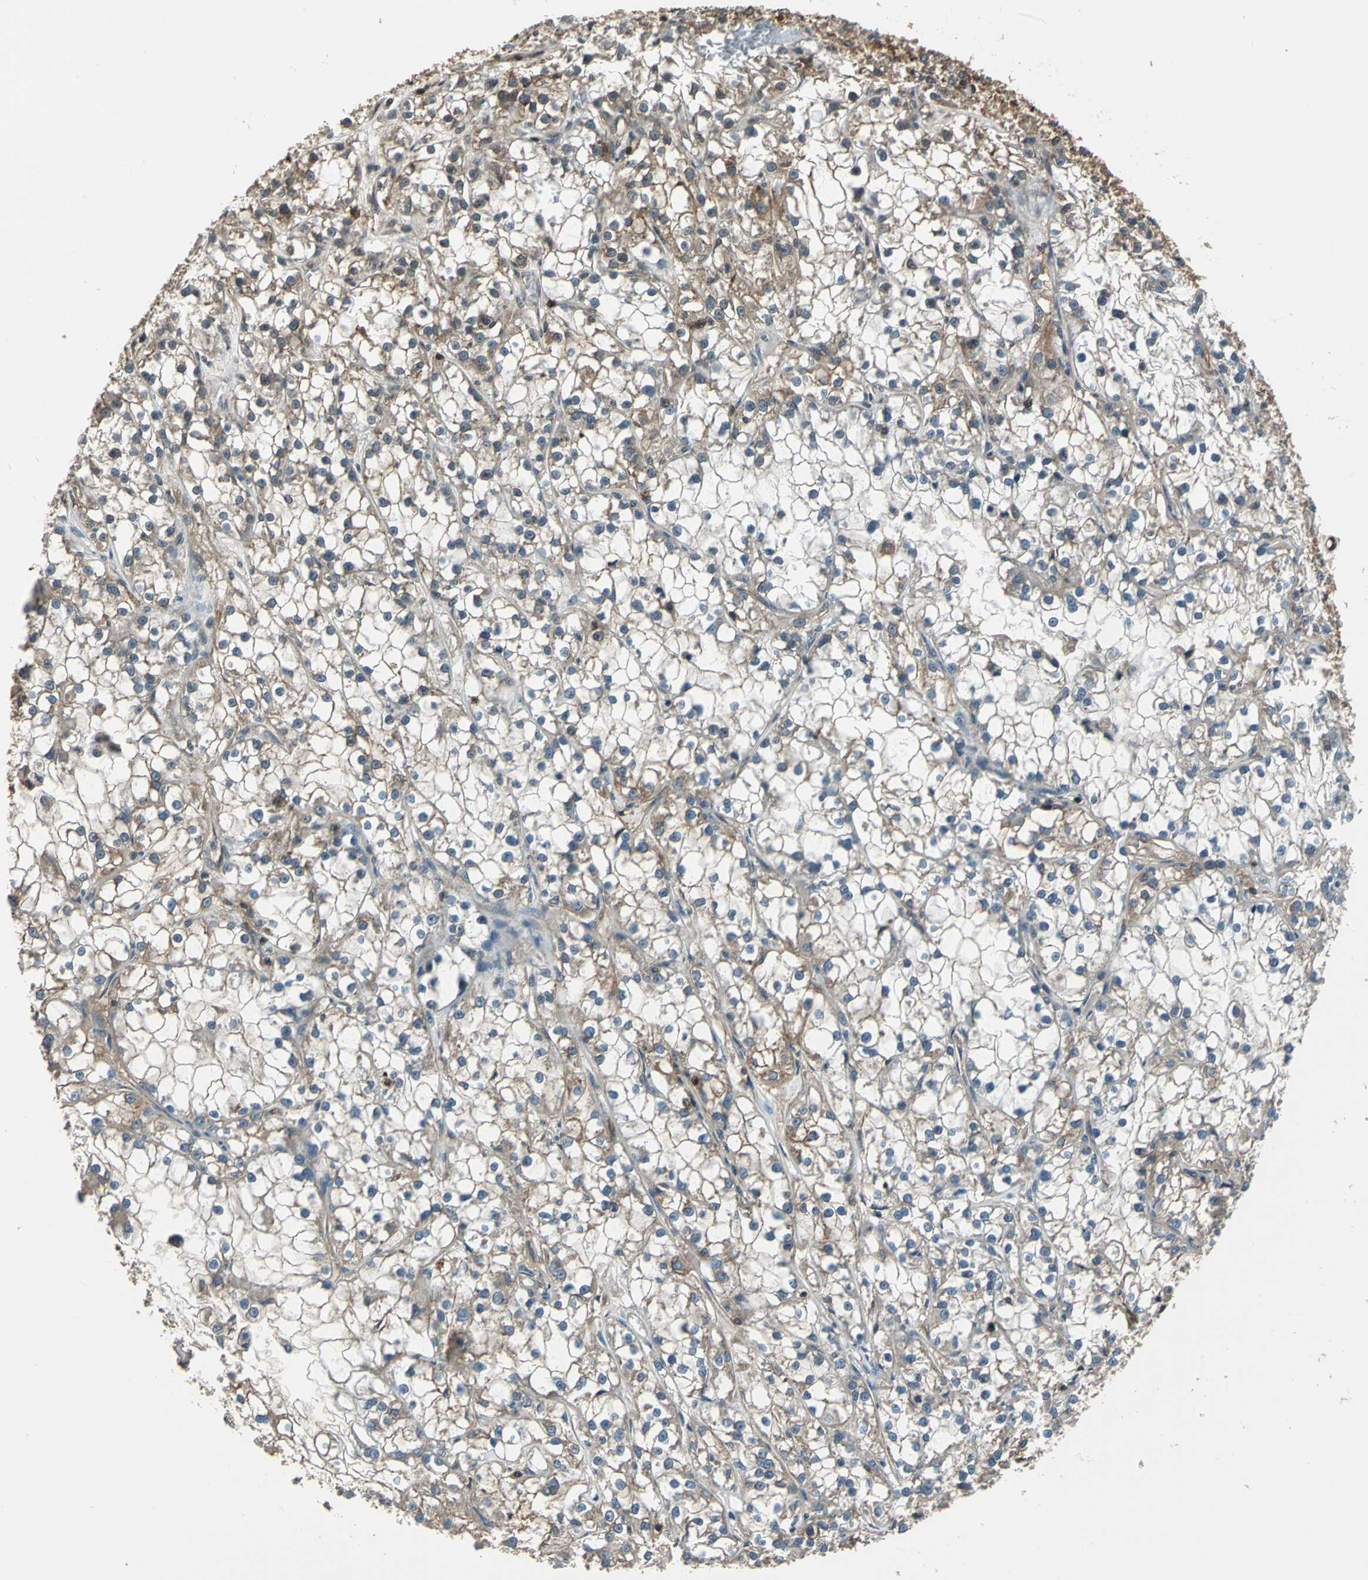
{"staining": {"intensity": "weak", "quantity": ">75%", "location": "cytoplasmic/membranous"}, "tissue": "renal cancer", "cell_type": "Tumor cells", "image_type": "cancer", "snomed": [{"axis": "morphology", "description": "Adenocarcinoma, NOS"}, {"axis": "topography", "description": "Kidney"}], "caption": "Immunohistochemistry (IHC) staining of renal cancer, which exhibits low levels of weak cytoplasmic/membranous expression in about >75% of tumor cells indicating weak cytoplasmic/membranous protein staining. The staining was performed using DAB (3,3'-diaminobenzidine) (brown) for protein detection and nuclei were counterstained in hematoxylin (blue).", "gene": "NR2C2", "patient": {"sex": "female", "age": 52}}